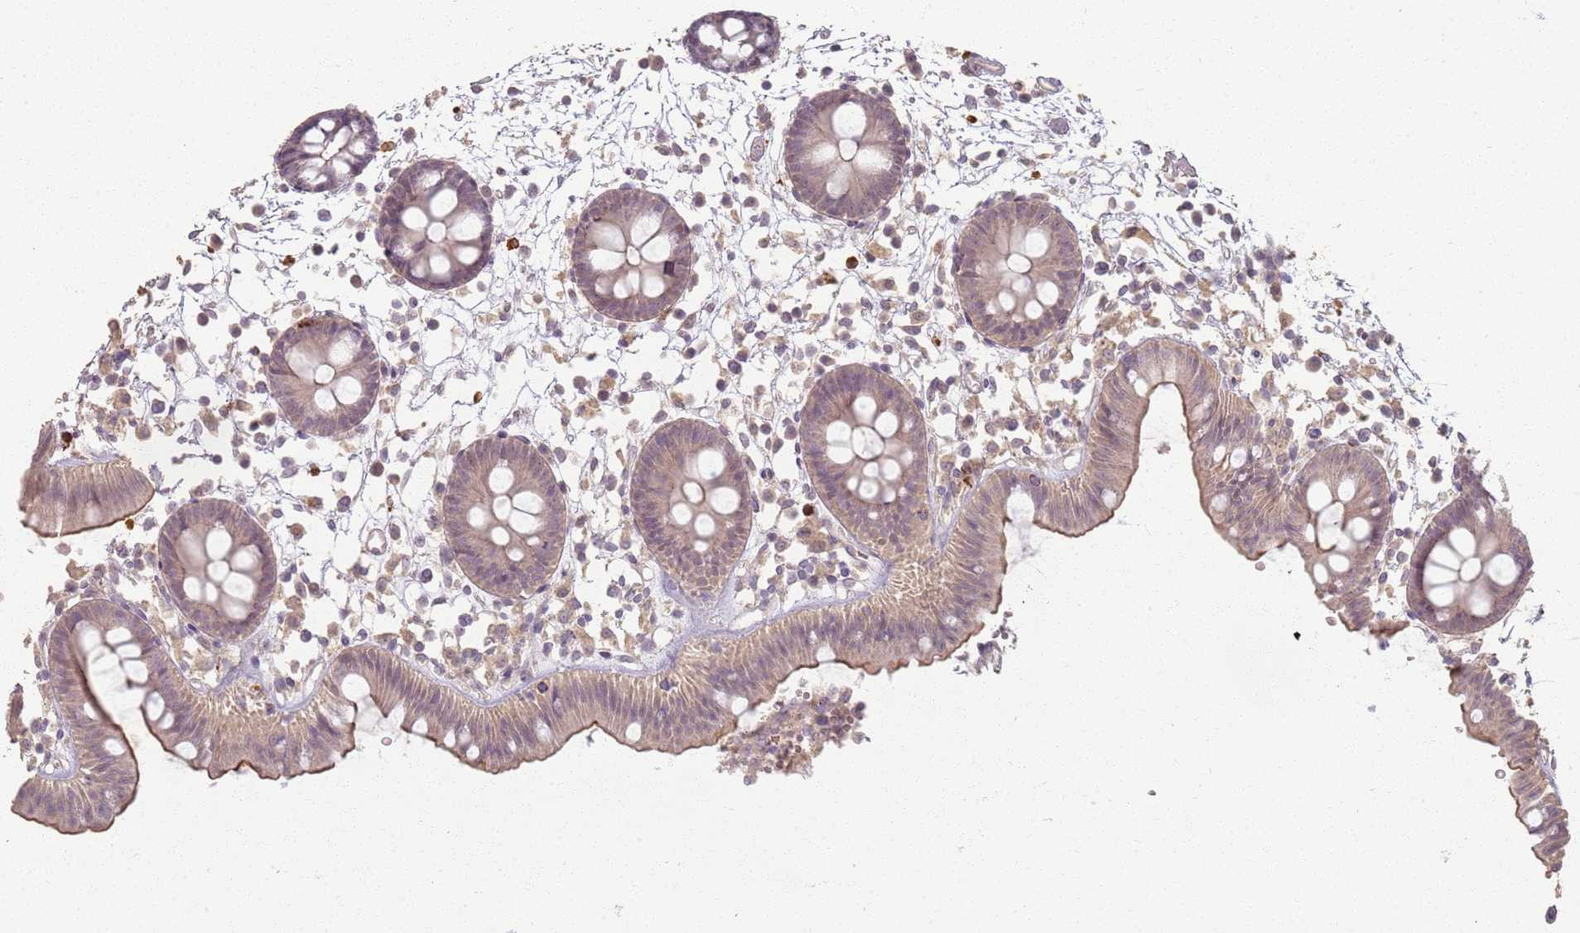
{"staining": {"intensity": "negative", "quantity": "none", "location": "none"}, "tissue": "colon", "cell_type": "Endothelial cells", "image_type": "normal", "snomed": [{"axis": "morphology", "description": "Normal tissue, NOS"}, {"axis": "topography", "description": "Colon"}], "caption": "The image reveals no staining of endothelial cells in unremarkable colon. (DAB (3,3'-diaminobenzidine) IHC visualized using brightfield microscopy, high magnification).", "gene": "CCDC168", "patient": {"sex": "male", "age": 56}}